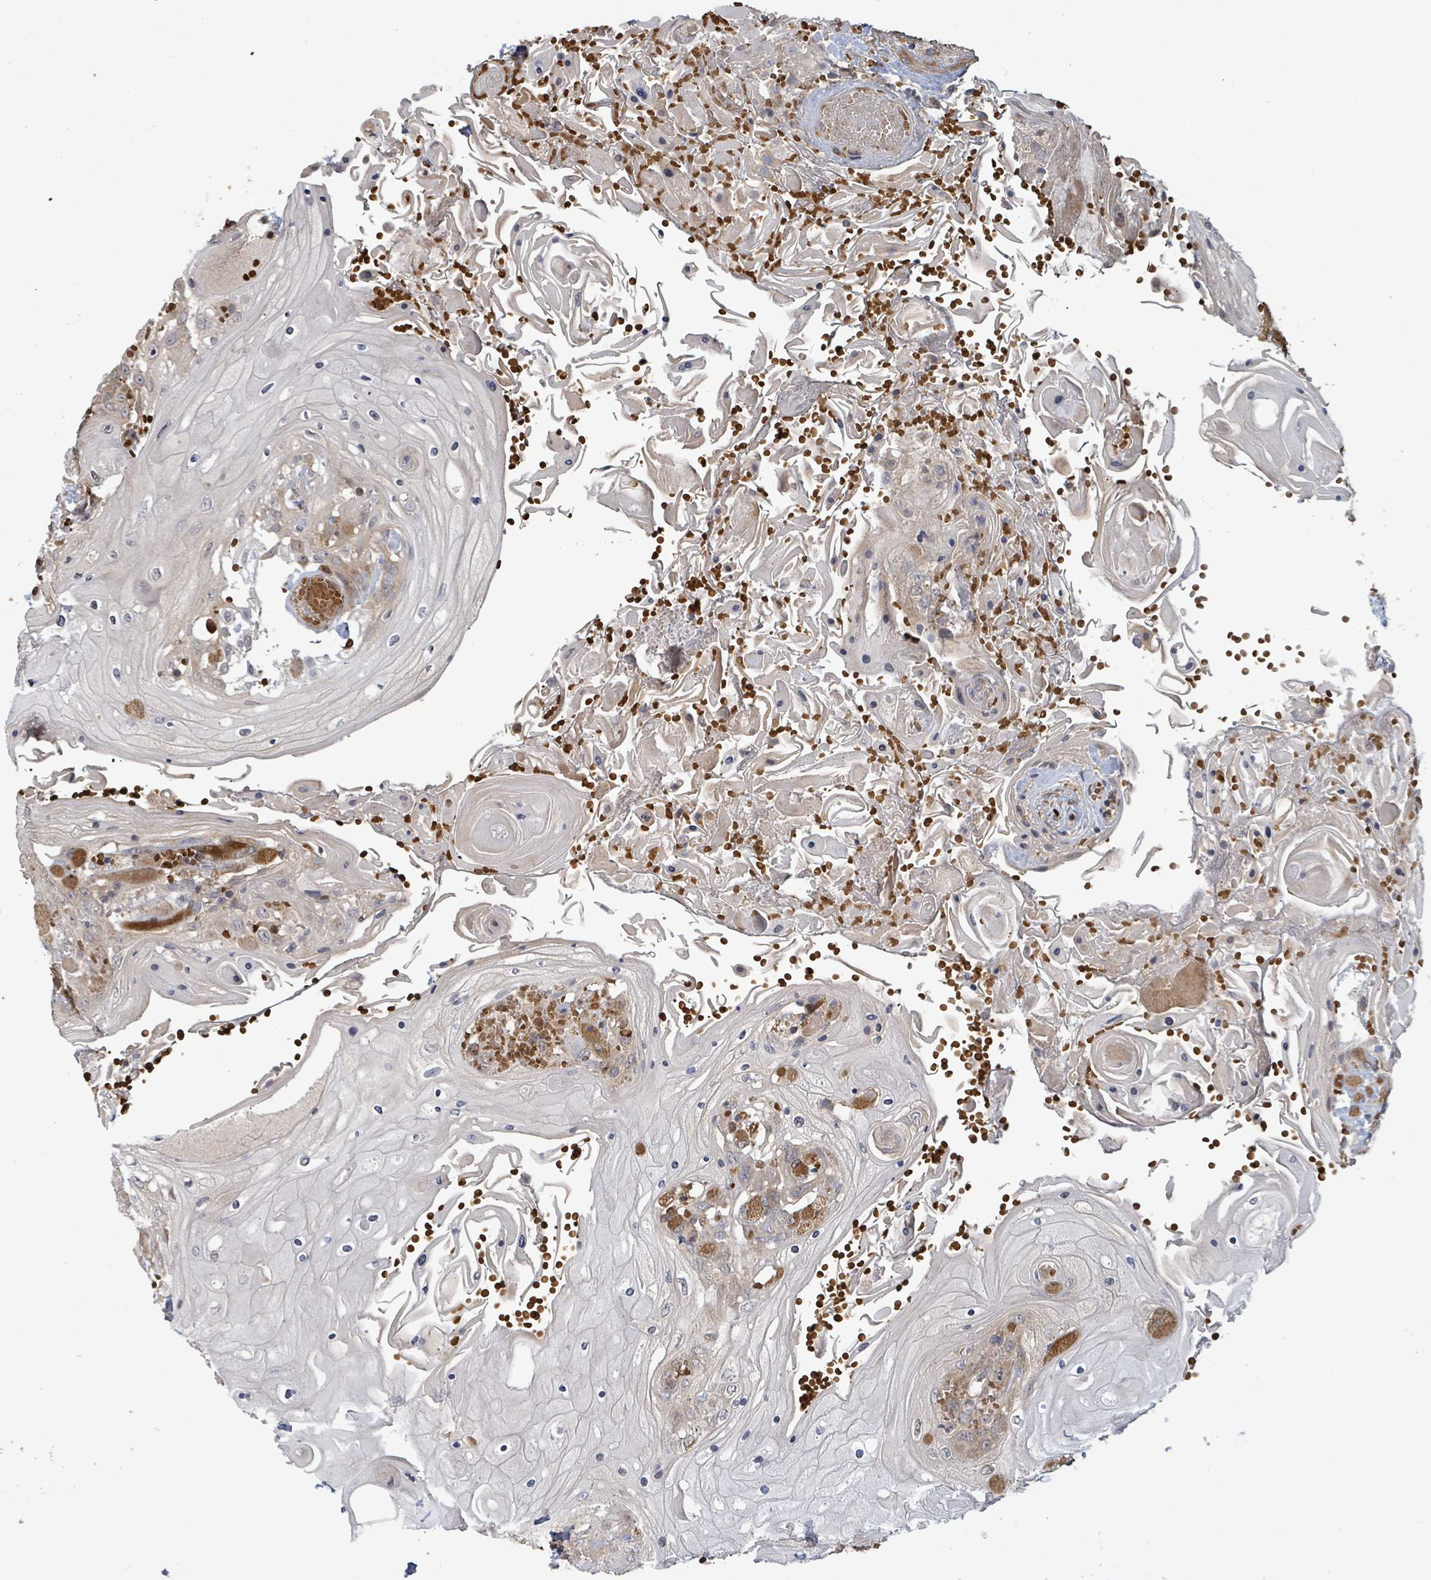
{"staining": {"intensity": "moderate", "quantity": "<25%", "location": "cytoplasmic/membranous,nuclear"}, "tissue": "head and neck cancer", "cell_type": "Tumor cells", "image_type": "cancer", "snomed": [{"axis": "morphology", "description": "Squamous cell carcinoma, NOS"}, {"axis": "topography", "description": "Head-Neck"}], "caption": "Head and neck squamous cell carcinoma was stained to show a protein in brown. There is low levels of moderate cytoplasmic/membranous and nuclear expression in about <25% of tumor cells.", "gene": "MAP3K6", "patient": {"sex": "female", "age": 43}}